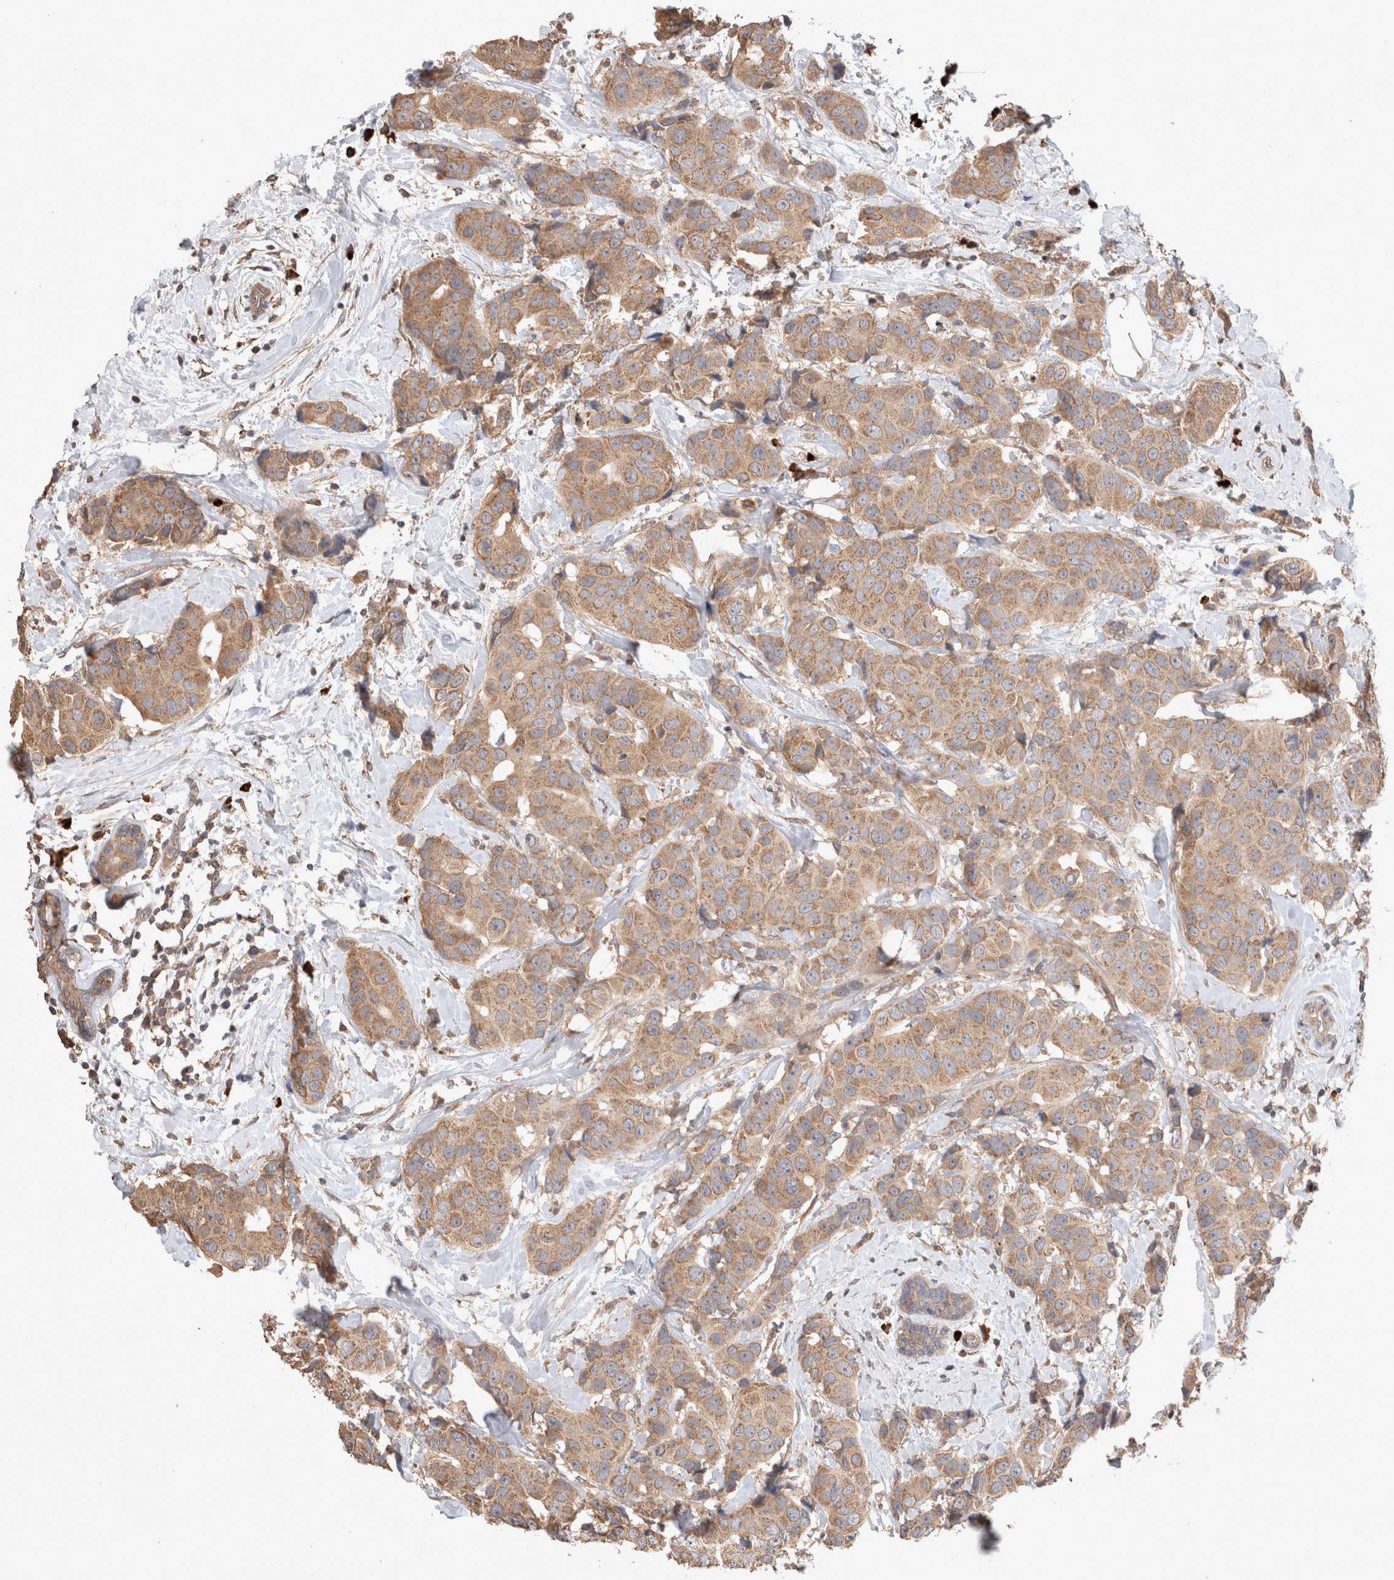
{"staining": {"intensity": "moderate", "quantity": ">75%", "location": "cytoplasmic/membranous"}, "tissue": "breast cancer", "cell_type": "Tumor cells", "image_type": "cancer", "snomed": [{"axis": "morphology", "description": "Normal tissue, NOS"}, {"axis": "morphology", "description": "Duct carcinoma"}, {"axis": "topography", "description": "Breast"}], "caption": "A brown stain shows moderate cytoplasmic/membranous staining of a protein in human breast cancer (invasive ductal carcinoma) tumor cells.", "gene": "HROB", "patient": {"sex": "female", "age": 39}}